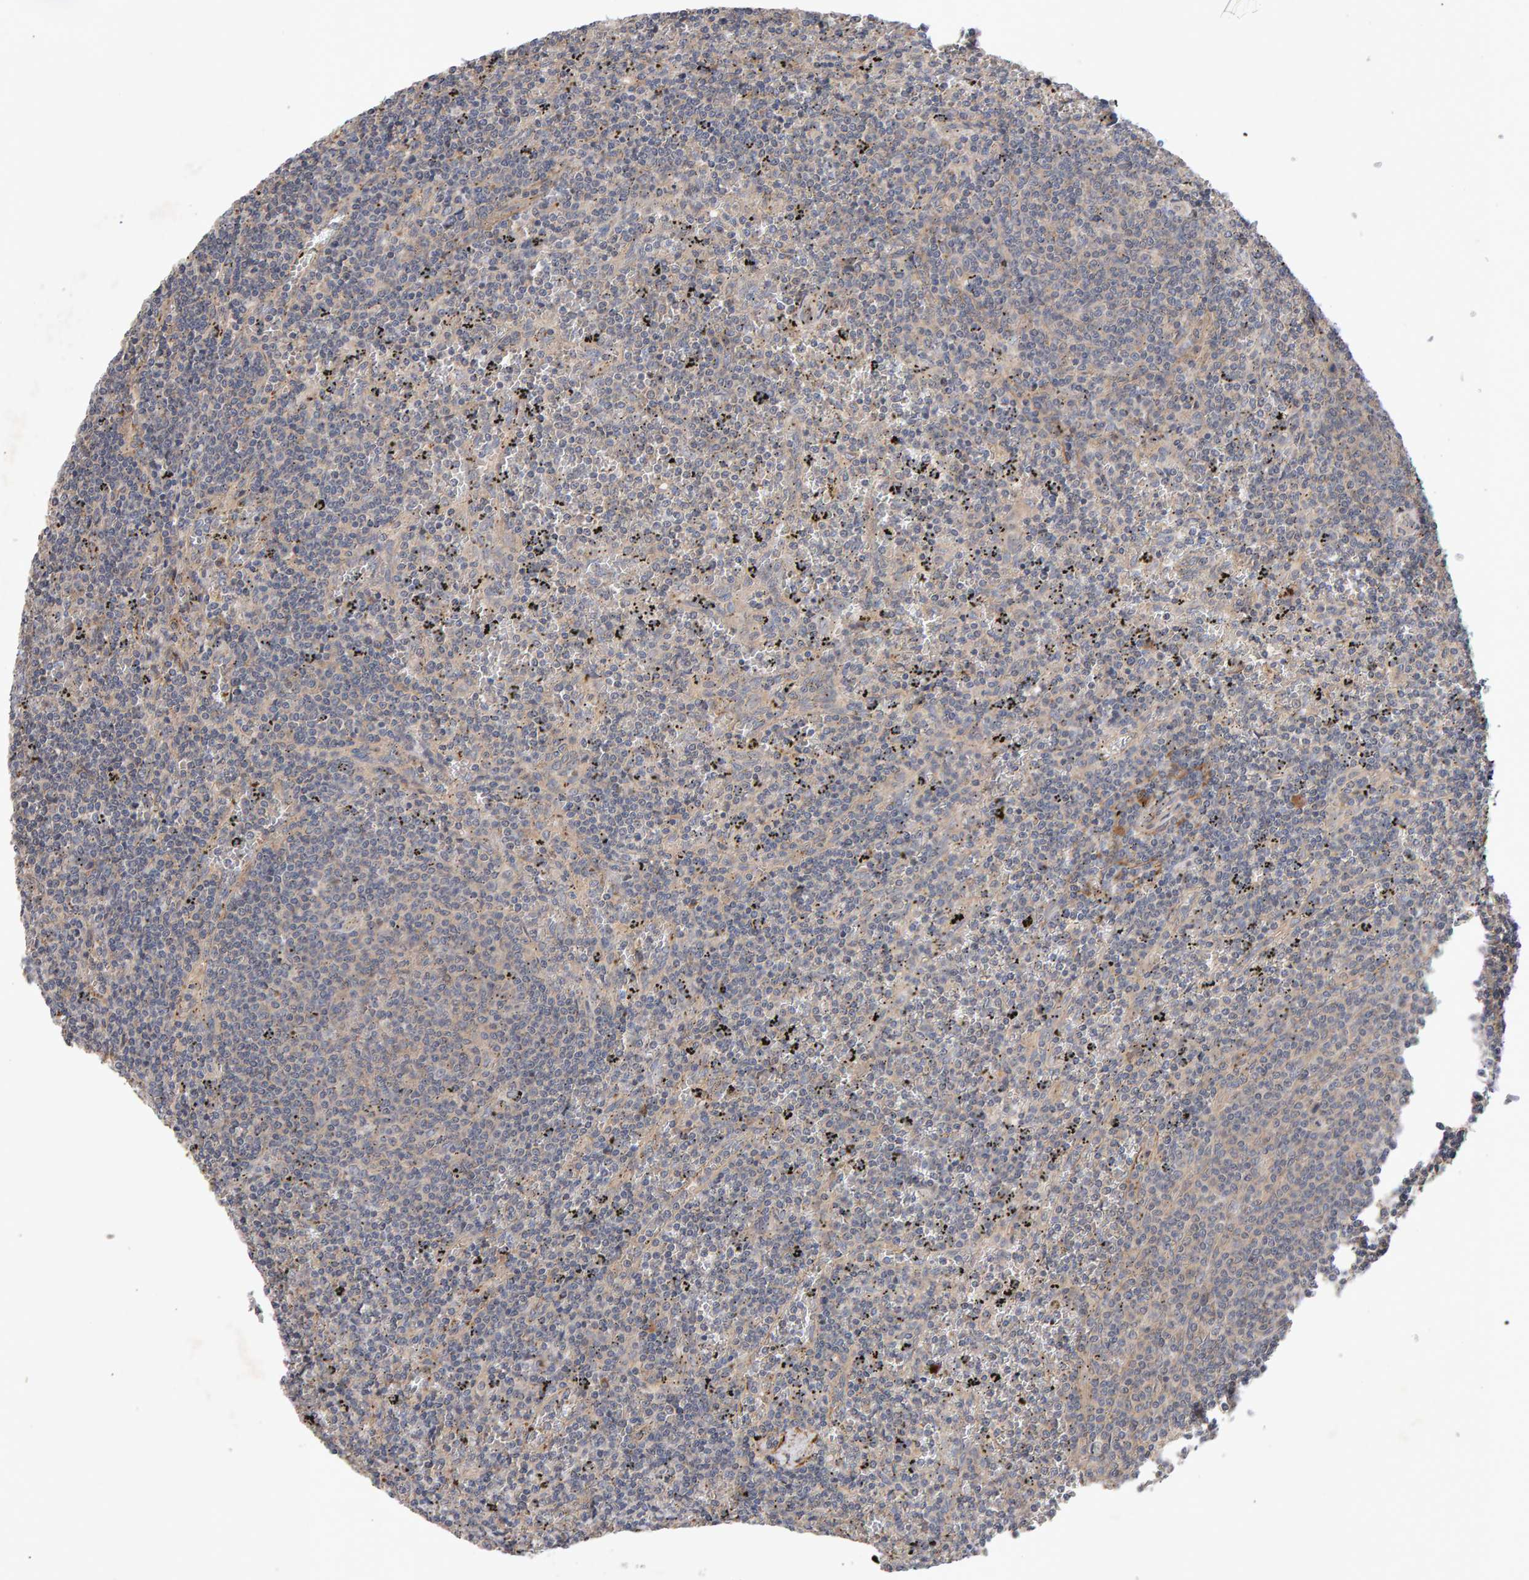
{"staining": {"intensity": "weak", "quantity": ">75%", "location": "cytoplasmic/membranous"}, "tissue": "lymphoma", "cell_type": "Tumor cells", "image_type": "cancer", "snomed": [{"axis": "morphology", "description": "Malignant lymphoma, non-Hodgkin's type, Low grade"}, {"axis": "topography", "description": "Spleen"}], "caption": "A low amount of weak cytoplasmic/membranous expression is present in about >75% of tumor cells in low-grade malignant lymphoma, non-Hodgkin's type tissue. The staining was performed using DAB, with brown indicating positive protein expression. Nuclei are stained blue with hematoxylin.", "gene": "RNF19A", "patient": {"sex": "female", "age": 50}}